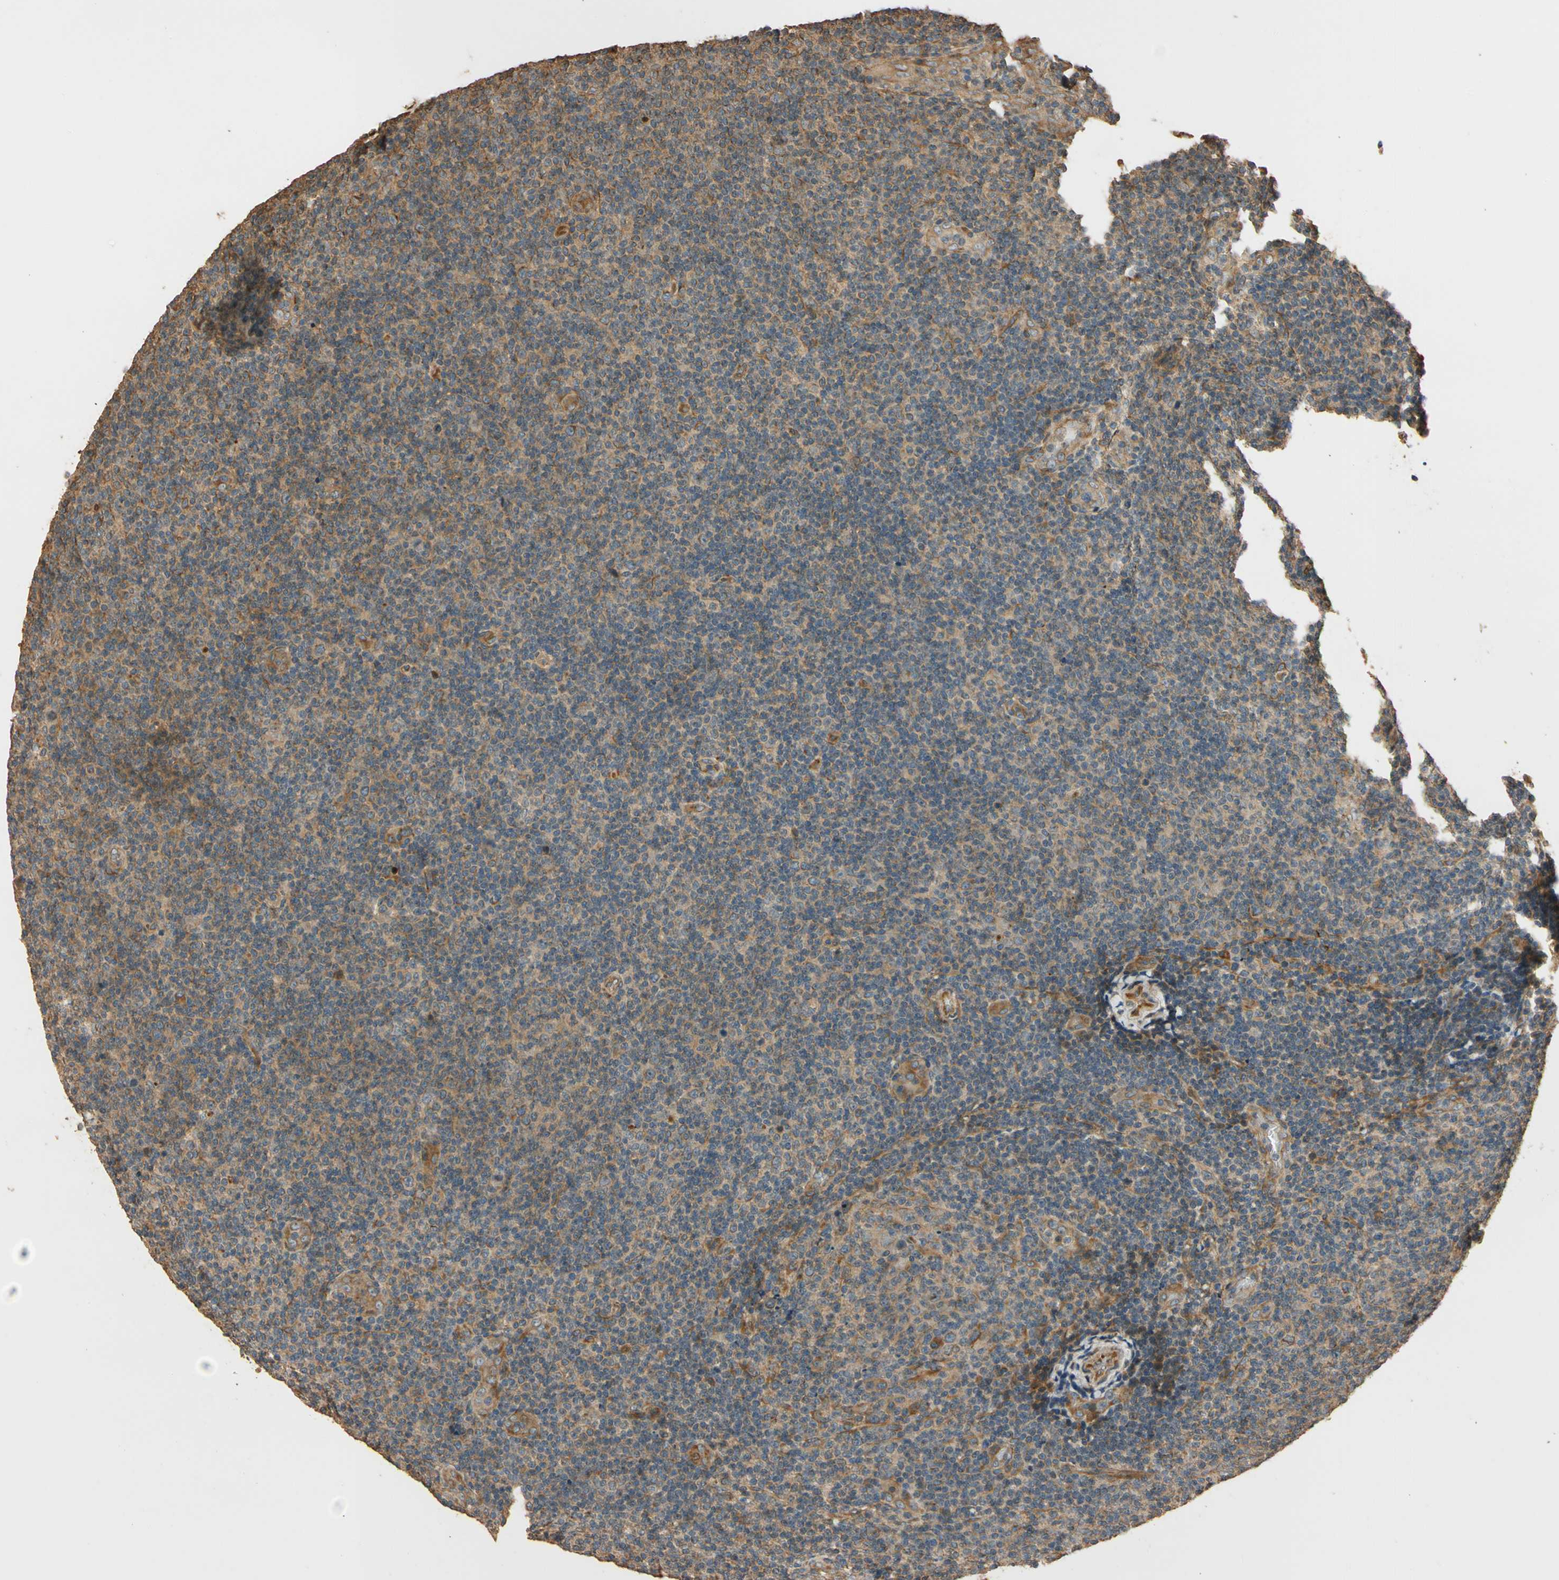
{"staining": {"intensity": "moderate", "quantity": "25%-75%", "location": "cytoplasmic/membranous"}, "tissue": "lymphoma", "cell_type": "Tumor cells", "image_type": "cancer", "snomed": [{"axis": "morphology", "description": "Malignant lymphoma, non-Hodgkin's type, Low grade"}, {"axis": "topography", "description": "Lymph node"}], "caption": "Tumor cells display moderate cytoplasmic/membranous positivity in approximately 25%-75% of cells in malignant lymphoma, non-Hodgkin's type (low-grade). The staining was performed using DAB (3,3'-diaminobenzidine) to visualize the protein expression in brown, while the nuclei were stained in blue with hematoxylin (Magnification: 20x).", "gene": "MGRN1", "patient": {"sex": "male", "age": 83}}